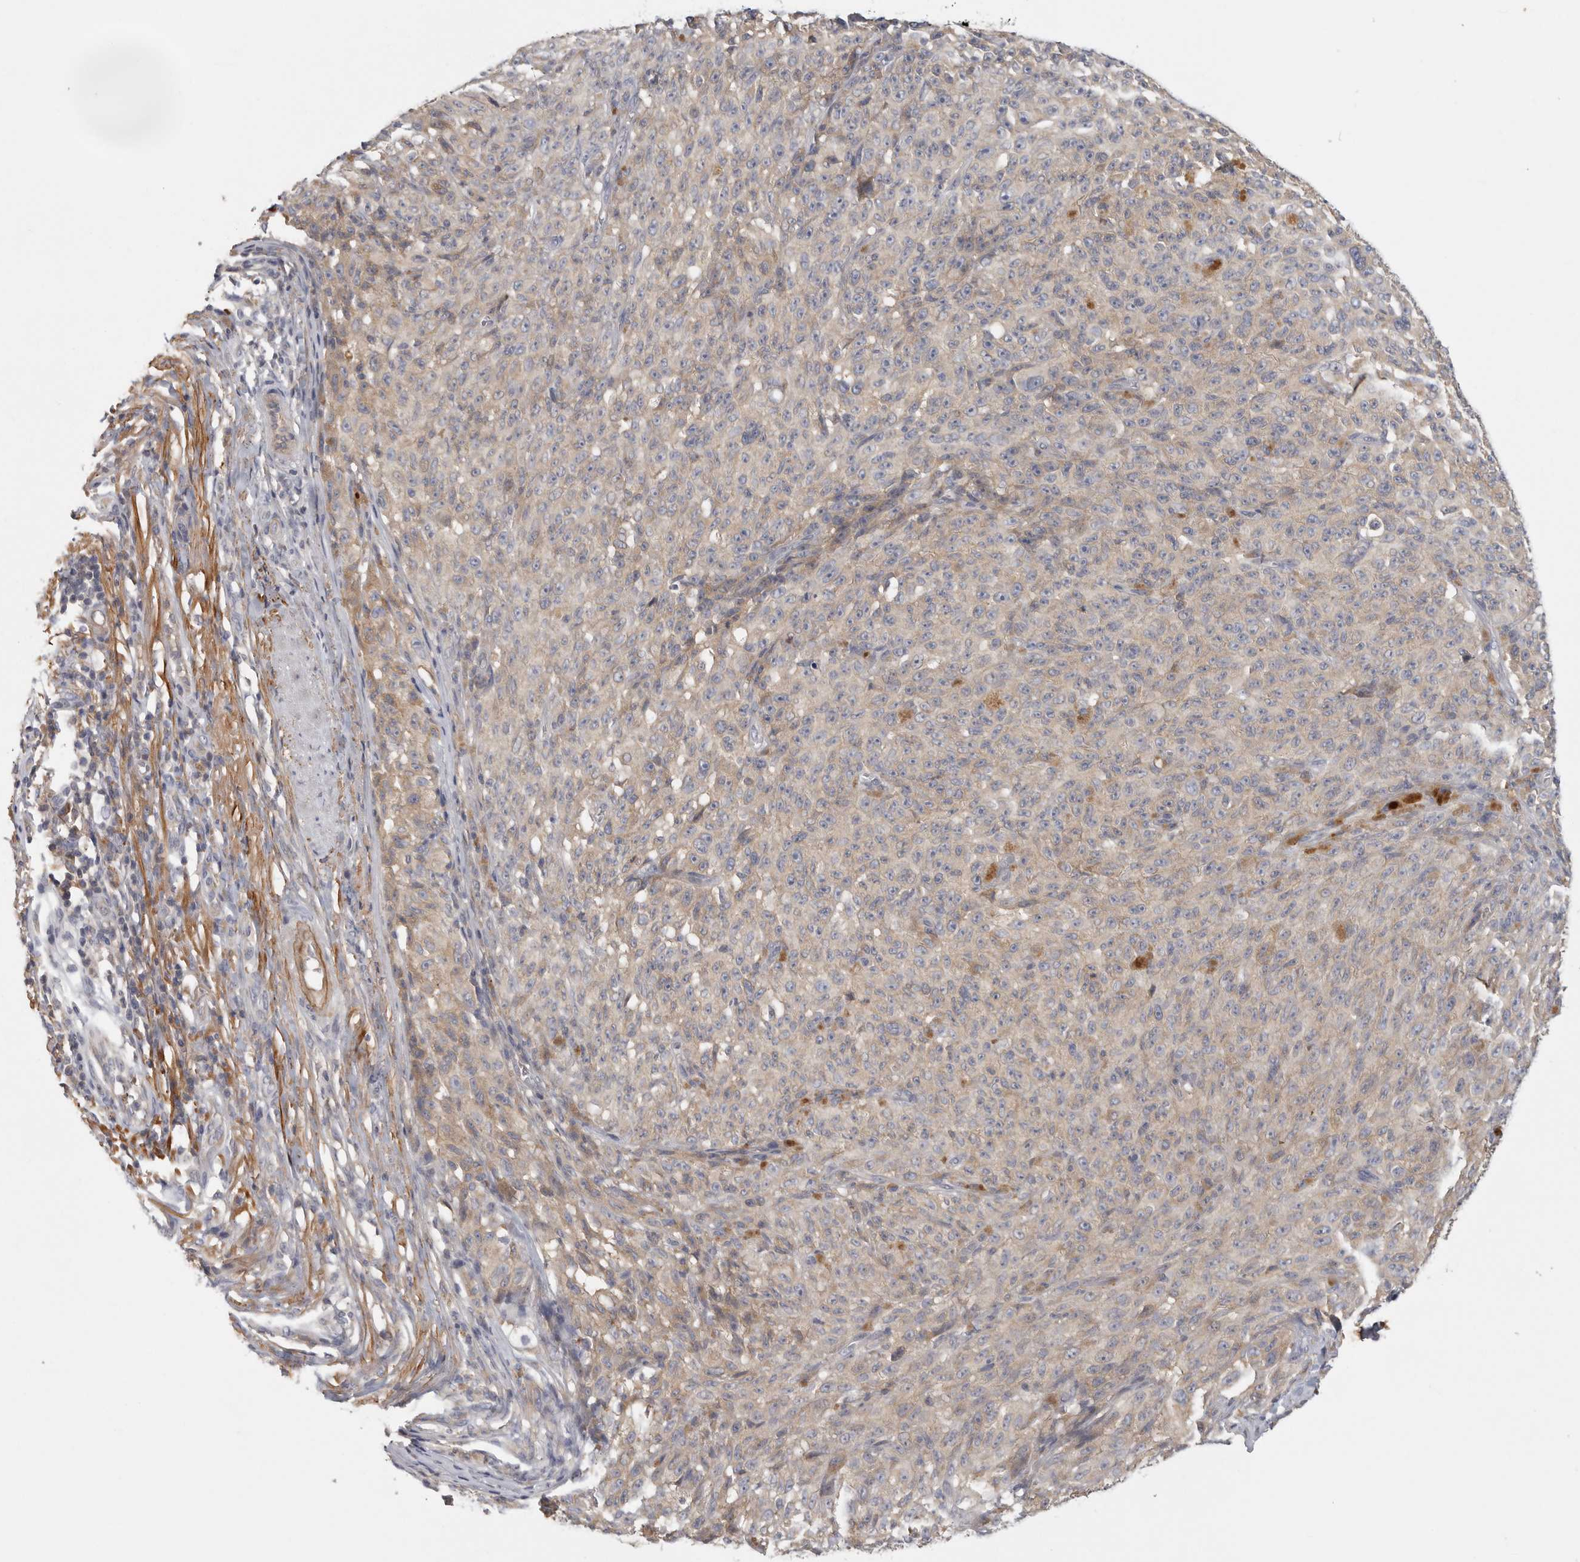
{"staining": {"intensity": "weak", "quantity": "<25%", "location": "cytoplasmic/membranous"}, "tissue": "melanoma", "cell_type": "Tumor cells", "image_type": "cancer", "snomed": [{"axis": "morphology", "description": "Malignant melanoma, NOS"}, {"axis": "topography", "description": "Skin"}], "caption": "Melanoma stained for a protein using immunohistochemistry (IHC) exhibits no expression tumor cells.", "gene": "CFAP298", "patient": {"sex": "female", "age": 82}}